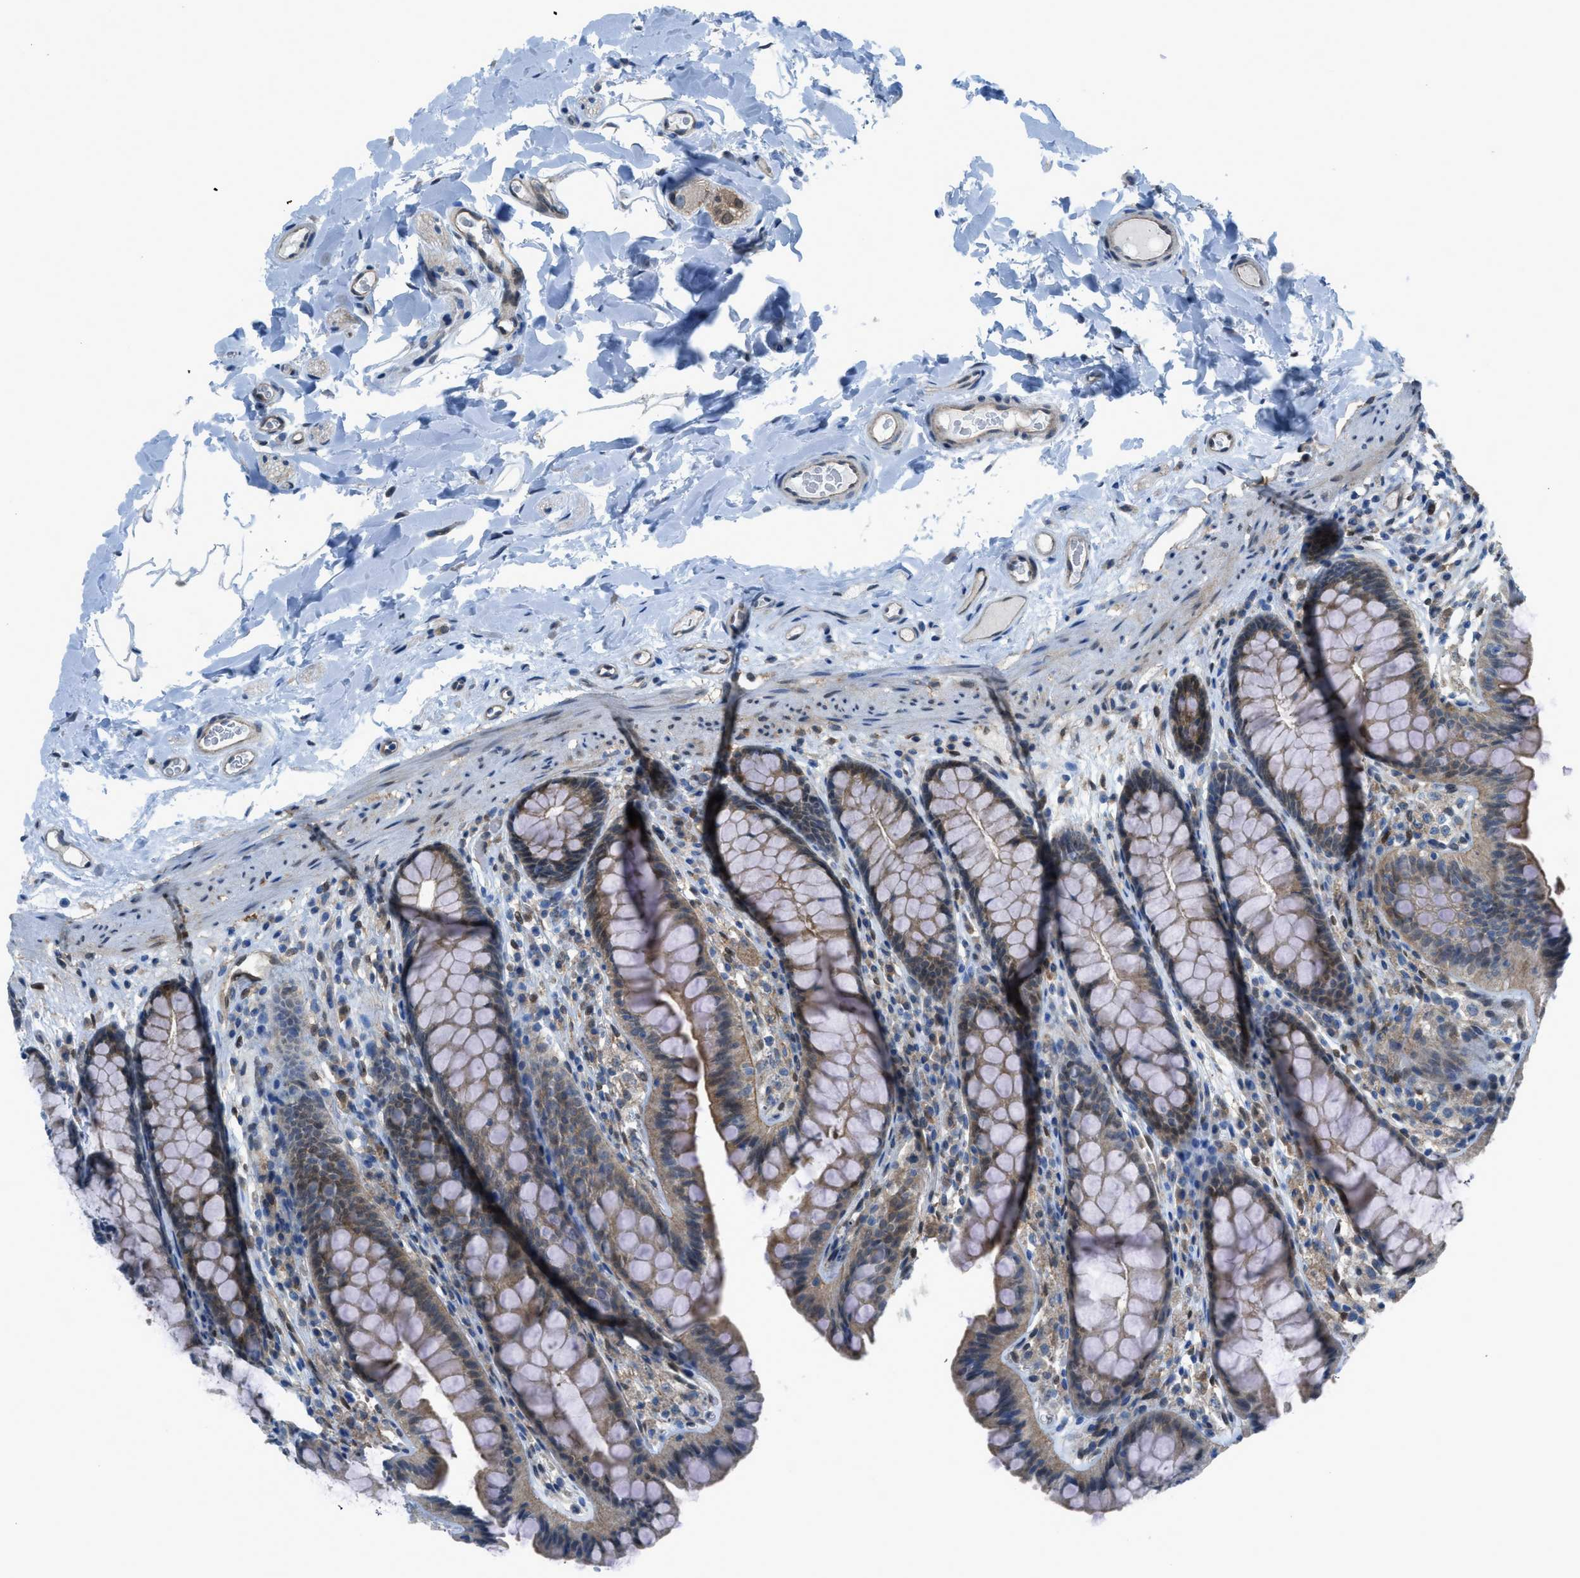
{"staining": {"intensity": "weak", "quantity": "25%-75%", "location": "cytoplasmic/membranous"}, "tissue": "colon", "cell_type": "Endothelial cells", "image_type": "normal", "snomed": [{"axis": "morphology", "description": "Normal tissue, NOS"}, {"axis": "topography", "description": "Colon"}], "caption": "Colon stained with immunohistochemistry (IHC) demonstrates weak cytoplasmic/membranous expression in about 25%-75% of endothelial cells.", "gene": "PRKN", "patient": {"sex": "female", "age": 55}}